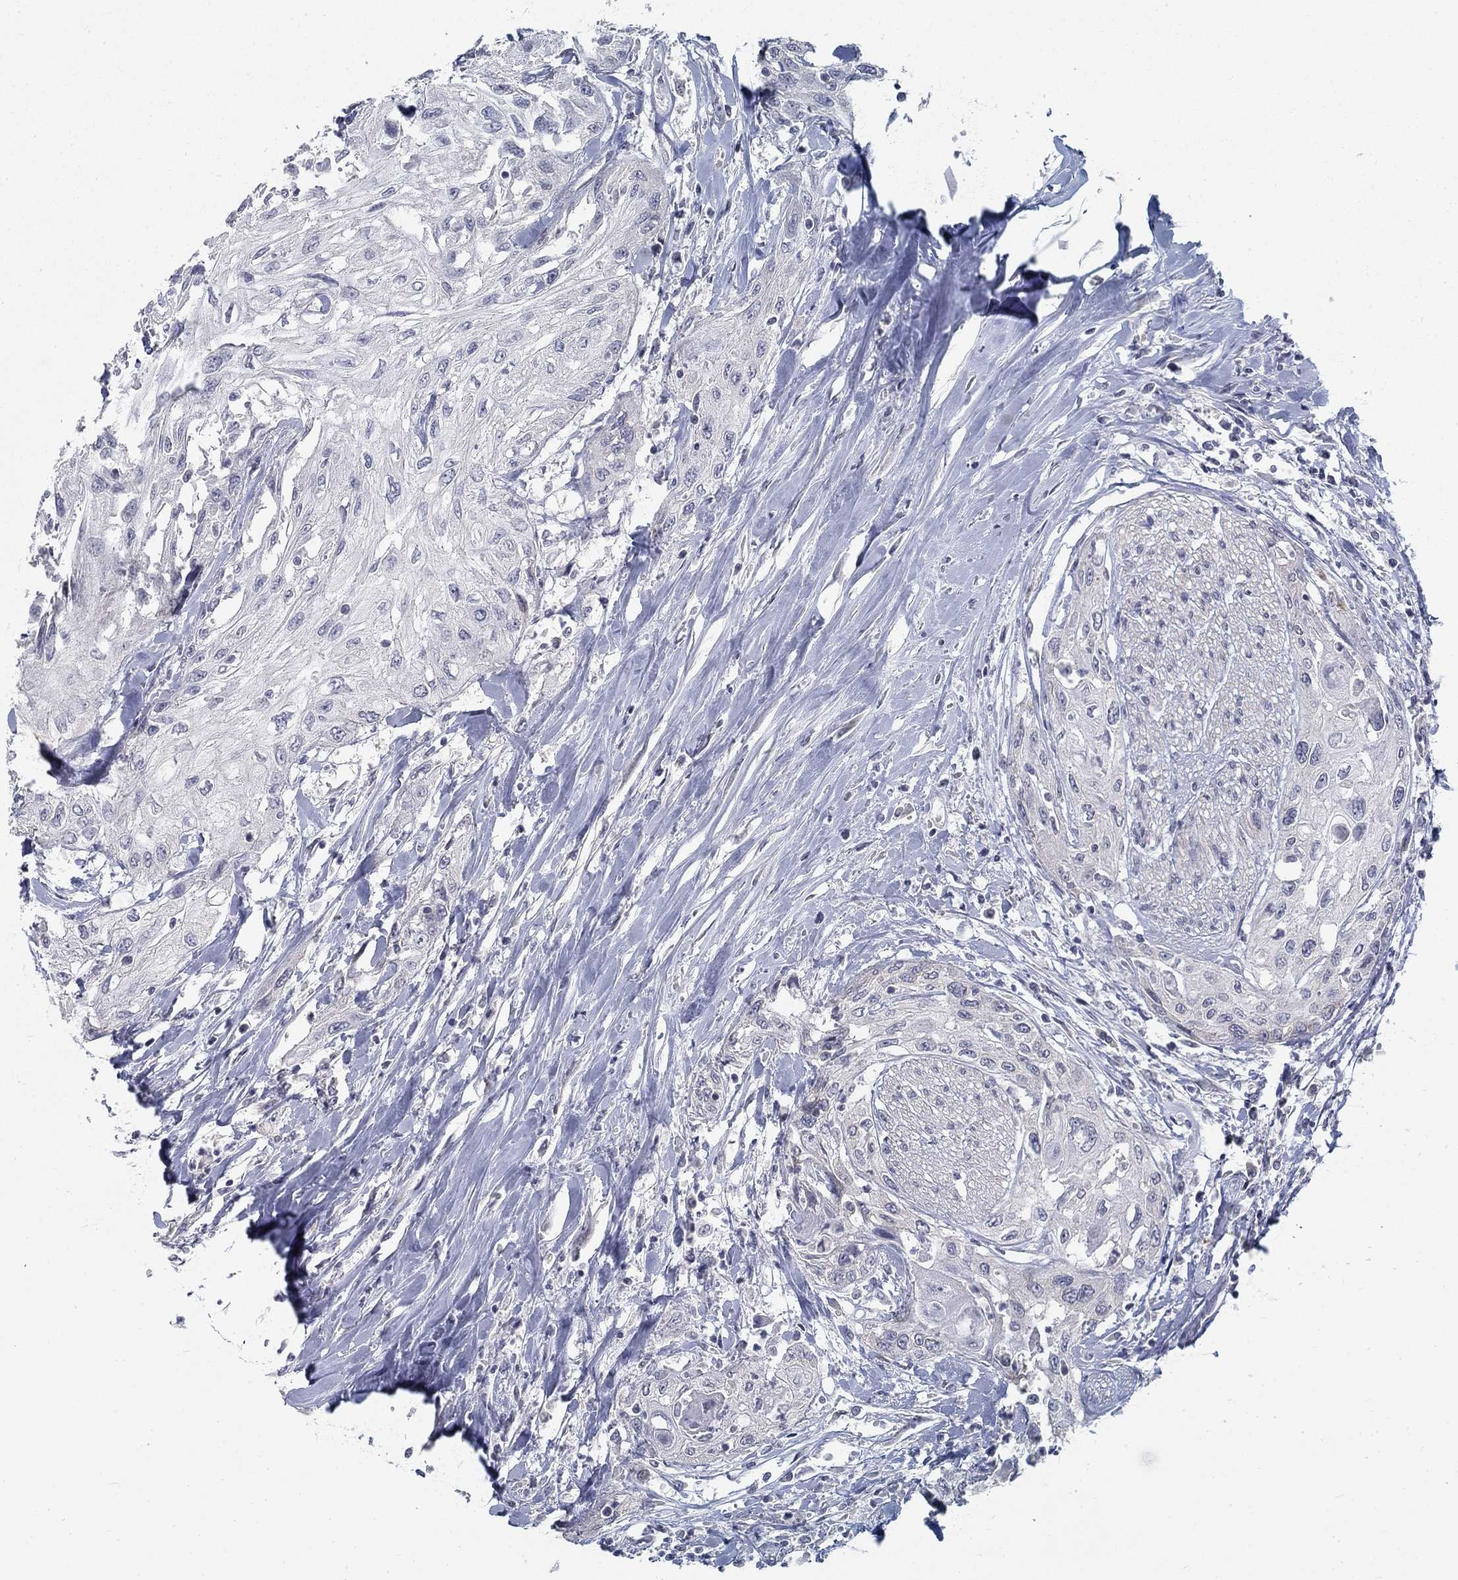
{"staining": {"intensity": "negative", "quantity": "none", "location": "none"}, "tissue": "head and neck cancer", "cell_type": "Tumor cells", "image_type": "cancer", "snomed": [{"axis": "morphology", "description": "Normal tissue, NOS"}, {"axis": "morphology", "description": "Squamous cell carcinoma, NOS"}, {"axis": "topography", "description": "Oral tissue"}, {"axis": "topography", "description": "Peripheral nerve tissue"}, {"axis": "topography", "description": "Head-Neck"}], "caption": "High magnification brightfield microscopy of head and neck cancer (squamous cell carcinoma) stained with DAB (brown) and counterstained with hematoxylin (blue): tumor cells show no significant staining. The staining was performed using DAB (3,3'-diaminobenzidine) to visualize the protein expression in brown, while the nuclei were stained in blue with hematoxylin (Magnification: 20x).", "gene": "ATP1A3", "patient": {"sex": "female", "age": 59}}